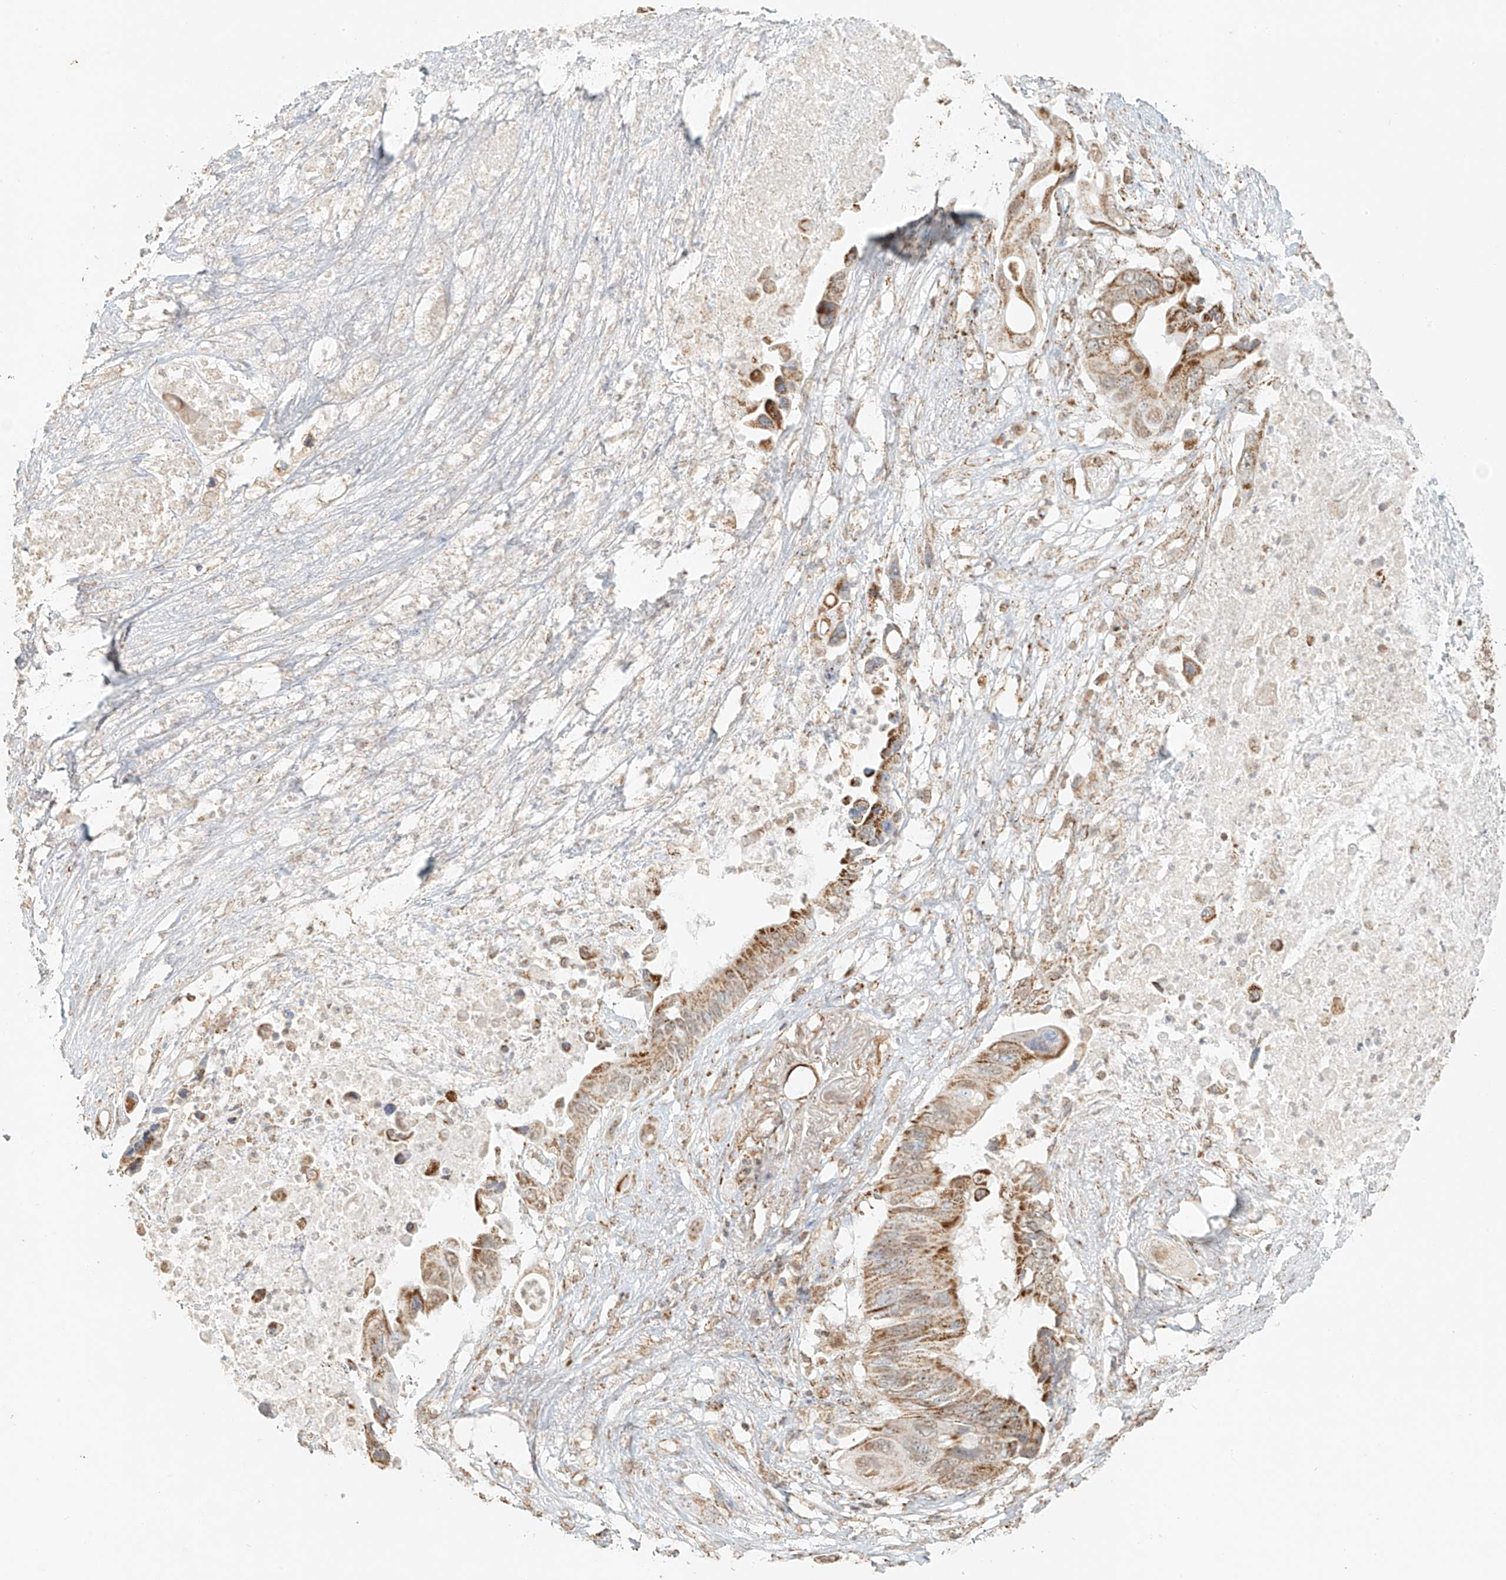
{"staining": {"intensity": "moderate", "quantity": ">75%", "location": "cytoplasmic/membranous,nuclear"}, "tissue": "pancreatic cancer", "cell_type": "Tumor cells", "image_type": "cancer", "snomed": [{"axis": "morphology", "description": "Adenocarcinoma, NOS"}, {"axis": "topography", "description": "Pancreas"}], "caption": "Tumor cells display medium levels of moderate cytoplasmic/membranous and nuclear positivity in approximately >75% of cells in human pancreatic adenocarcinoma. (brown staining indicates protein expression, while blue staining denotes nuclei).", "gene": "MIPEP", "patient": {"sex": "male", "age": 66}}